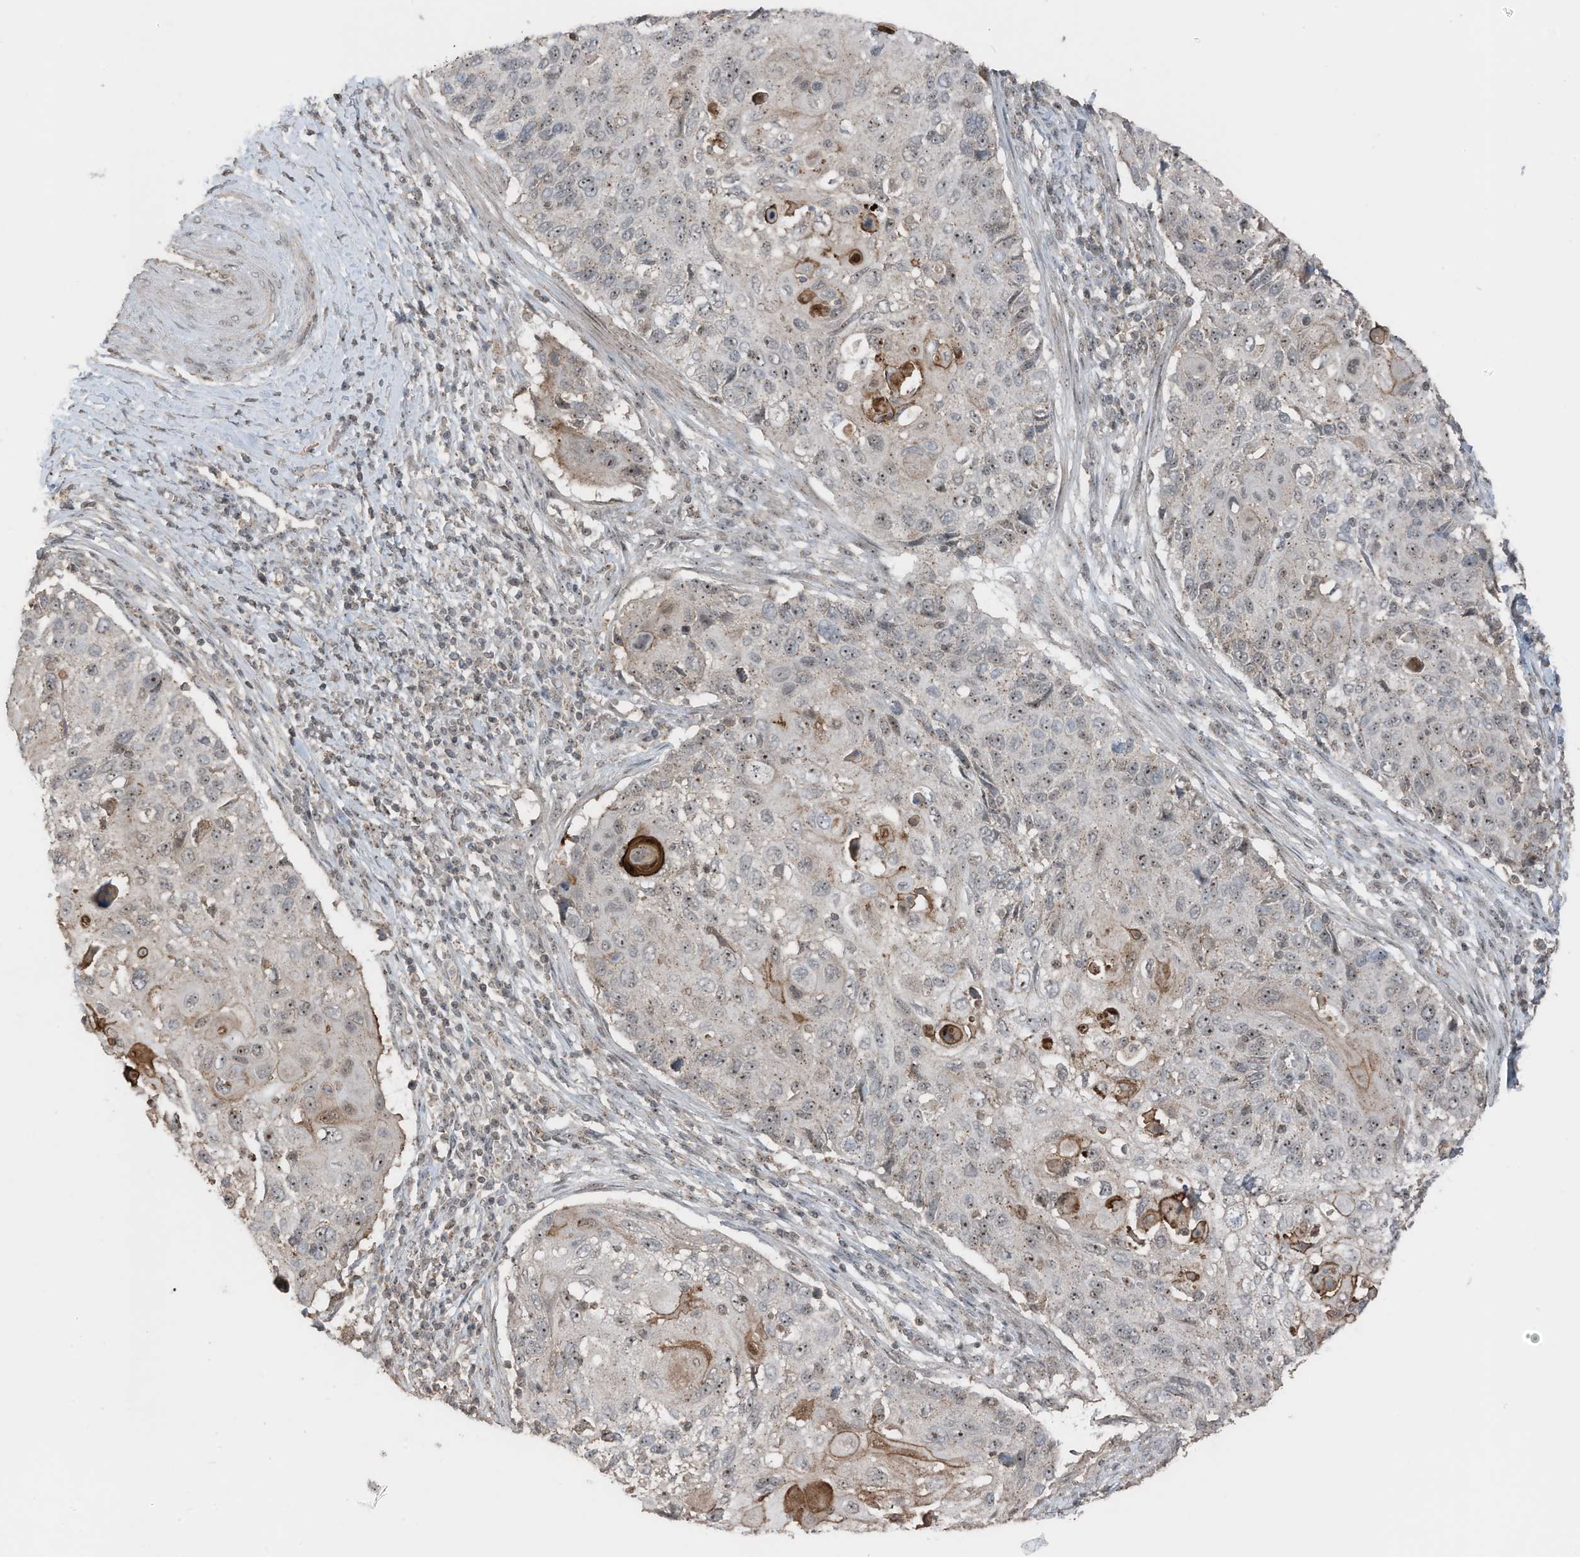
{"staining": {"intensity": "moderate", "quantity": "25%-75%", "location": "nuclear"}, "tissue": "cervical cancer", "cell_type": "Tumor cells", "image_type": "cancer", "snomed": [{"axis": "morphology", "description": "Squamous cell carcinoma, NOS"}, {"axis": "topography", "description": "Cervix"}], "caption": "Tumor cells demonstrate medium levels of moderate nuclear expression in about 25%-75% of cells in human cervical squamous cell carcinoma. The staining was performed using DAB, with brown indicating positive protein expression. Nuclei are stained blue with hematoxylin.", "gene": "UTP3", "patient": {"sex": "female", "age": 70}}